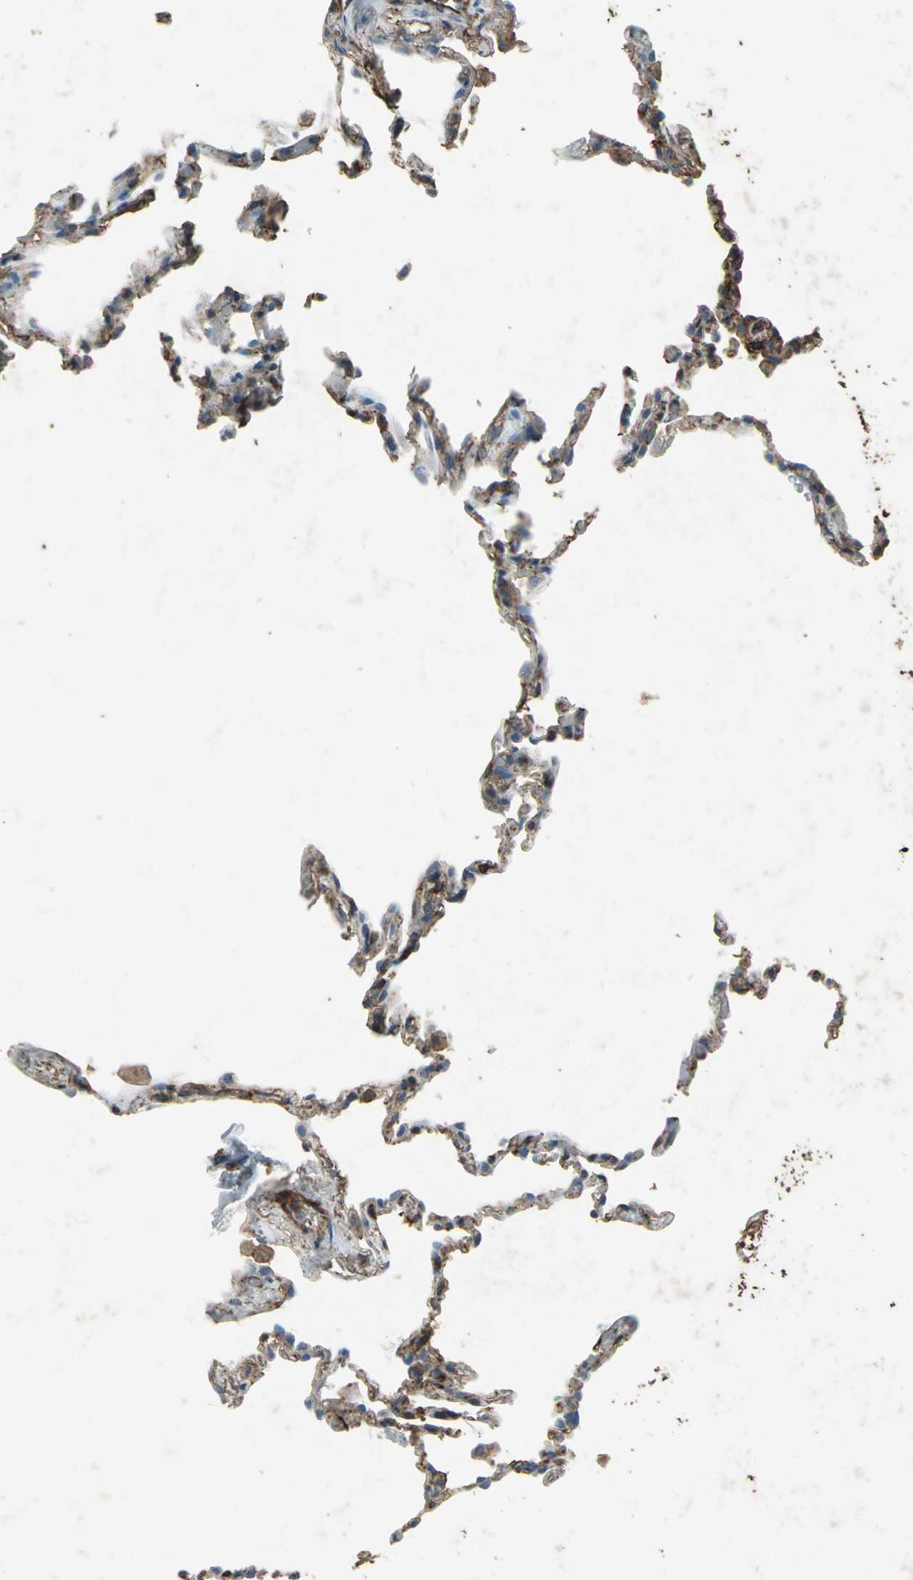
{"staining": {"intensity": "weak", "quantity": "25%-75%", "location": "cytoplasmic/membranous"}, "tissue": "lung", "cell_type": "Alveolar cells", "image_type": "normal", "snomed": [{"axis": "morphology", "description": "Normal tissue, NOS"}, {"axis": "topography", "description": "Lung"}], "caption": "A micrograph showing weak cytoplasmic/membranous staining in about 25%-75% of alveolar cells in normal lung, as visualized by brown immunohistochemical staining.", "gene": "CCR6", "patient": {"sex": "male", "age": 59}}